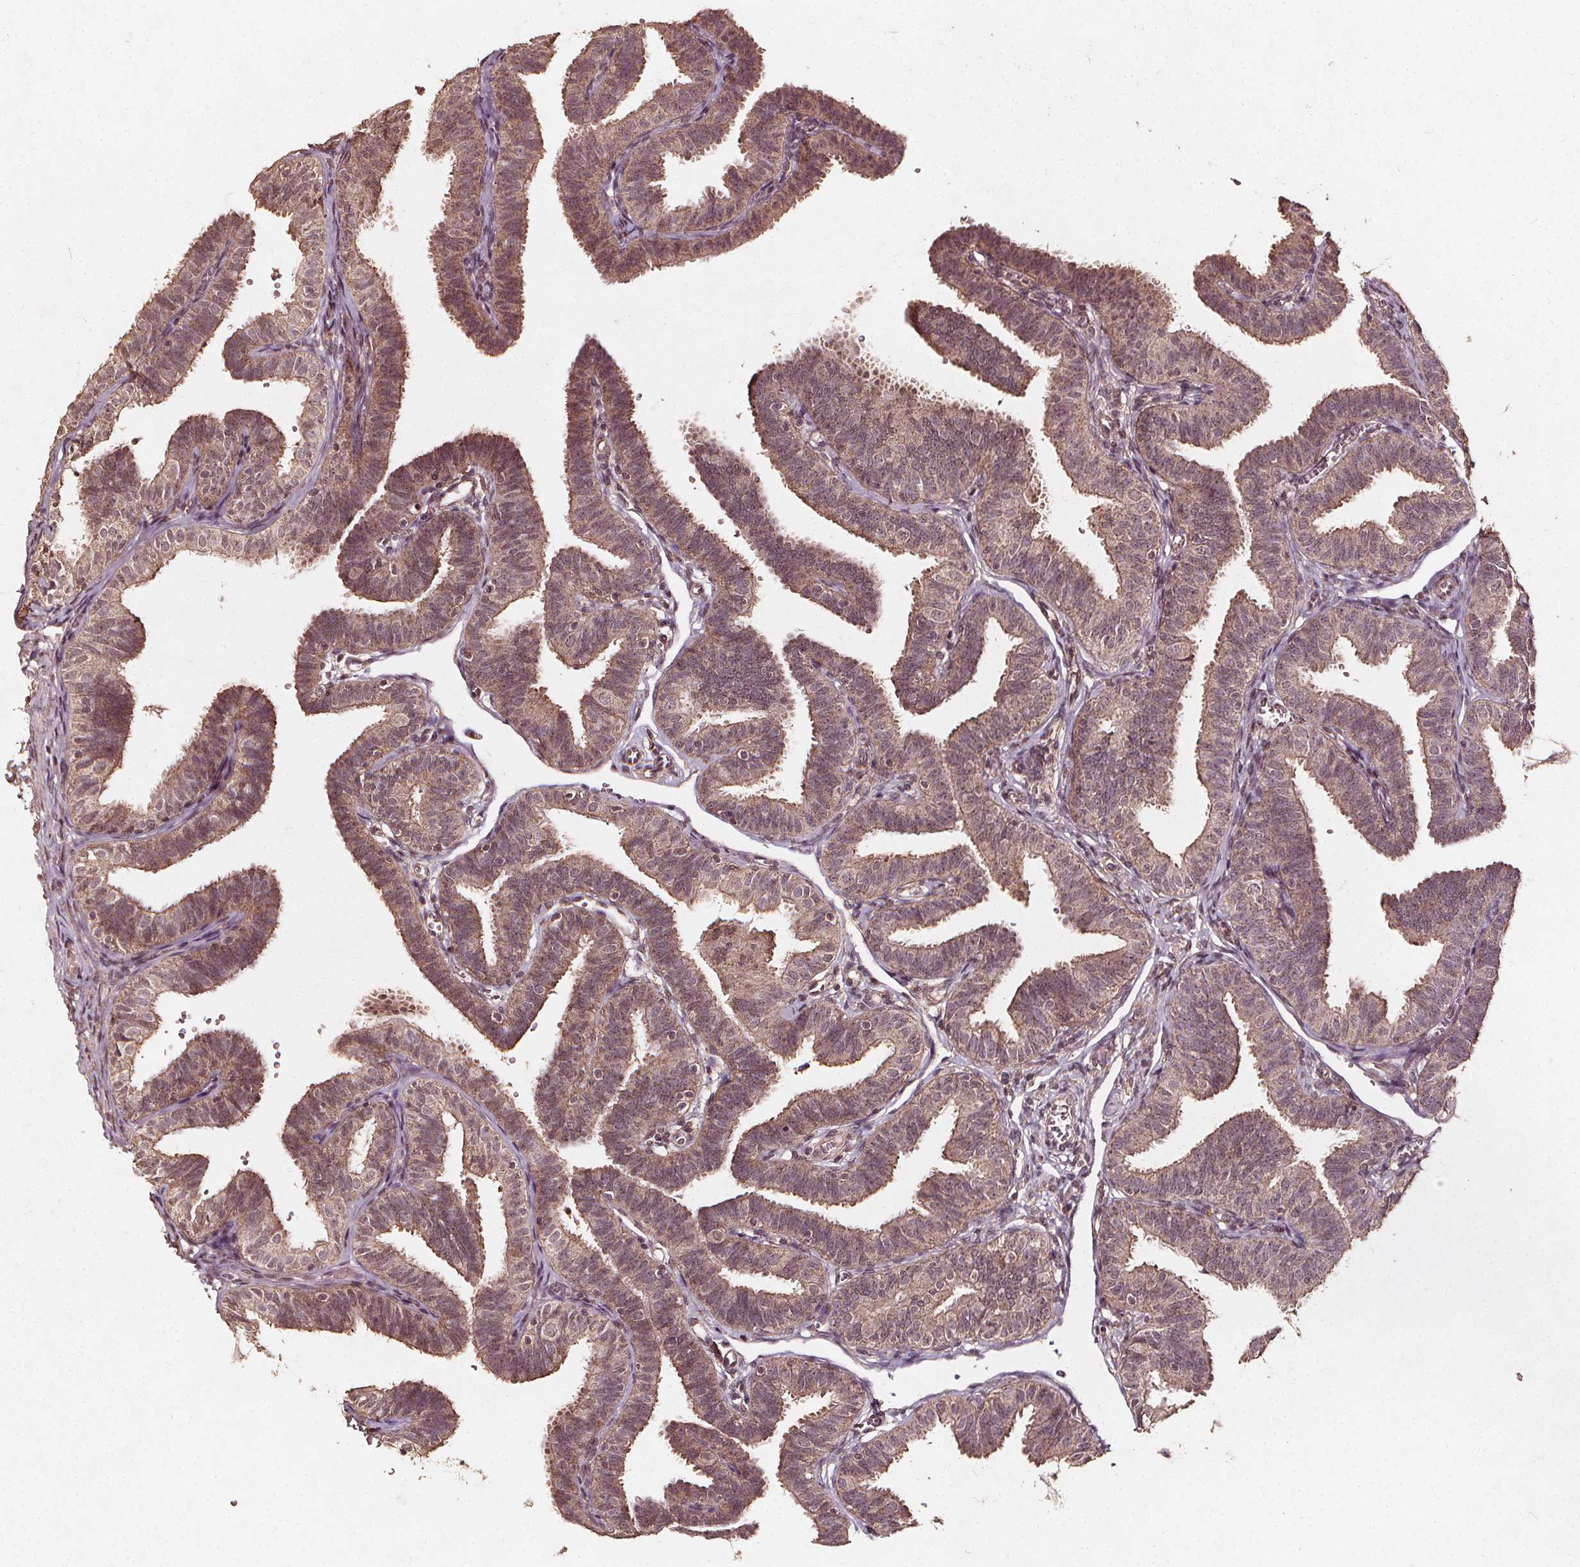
{"staining": {"intensity": "moderate", "quantity": ">75%", "location": "cytoplasmic/membranous"}, "tissue": "fallopian tube", "cell_type": "Glandular cells", "image_type": "normal", "snomed": [{"axis": "morphology", "description": "Normal tissue, NOS"}, {"axis": "topography", "description": "Fallopian tube"}], "caption": "An immunohistochemistry photomicrograph of benign tissue is shown. Protein staining in brown labels moderate cytoplasmic/membranous positivity in fallopian tube within glandular cells. The protein is stained brown, and the nuclei are stained in blue (DAB (3,3'-diaminobenzidine) IHC with brightfield microscopy, high magnification).", "gene": "ABCA1", "patient": {"sex": "female", "age": 25}}